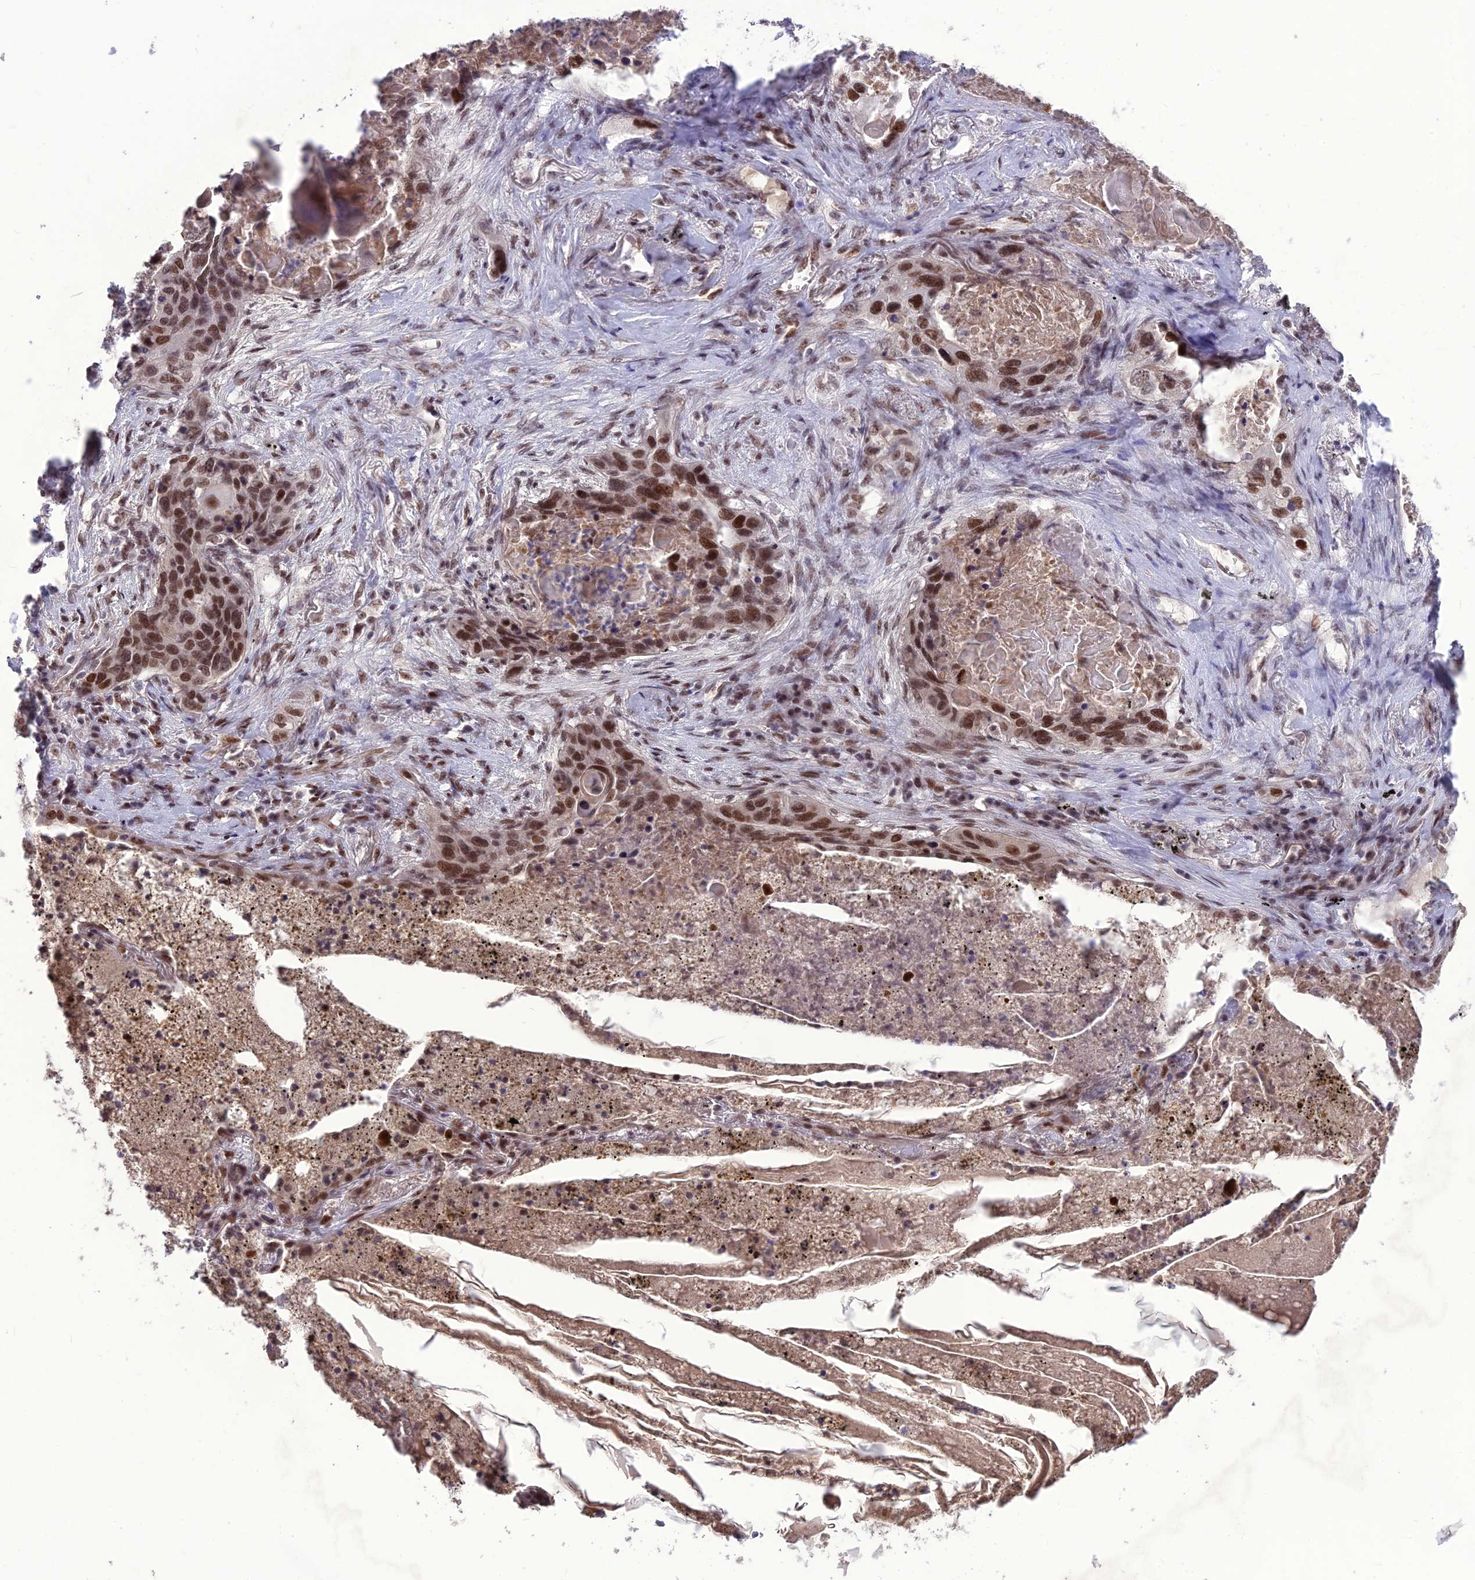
{"staining": {"intensity": "moderate", "quantity": ">75%", "location": "nuclear"}, "tissue": "lung cancer", "cell_type": "Tumor cells", "image_type": "cancer", "snomed": [{"axis": "morphology", "description": "Squamous cell carcinoma, NOS"}, {"axis": "topography", "description": "Lung"}], "caption": "The image shows a brown stain indicating the presence of a protein in the nuclear of tumor cells in lung cancer.", "gene": "DIS3", "patient": {"sex": "female", "age": 63}}